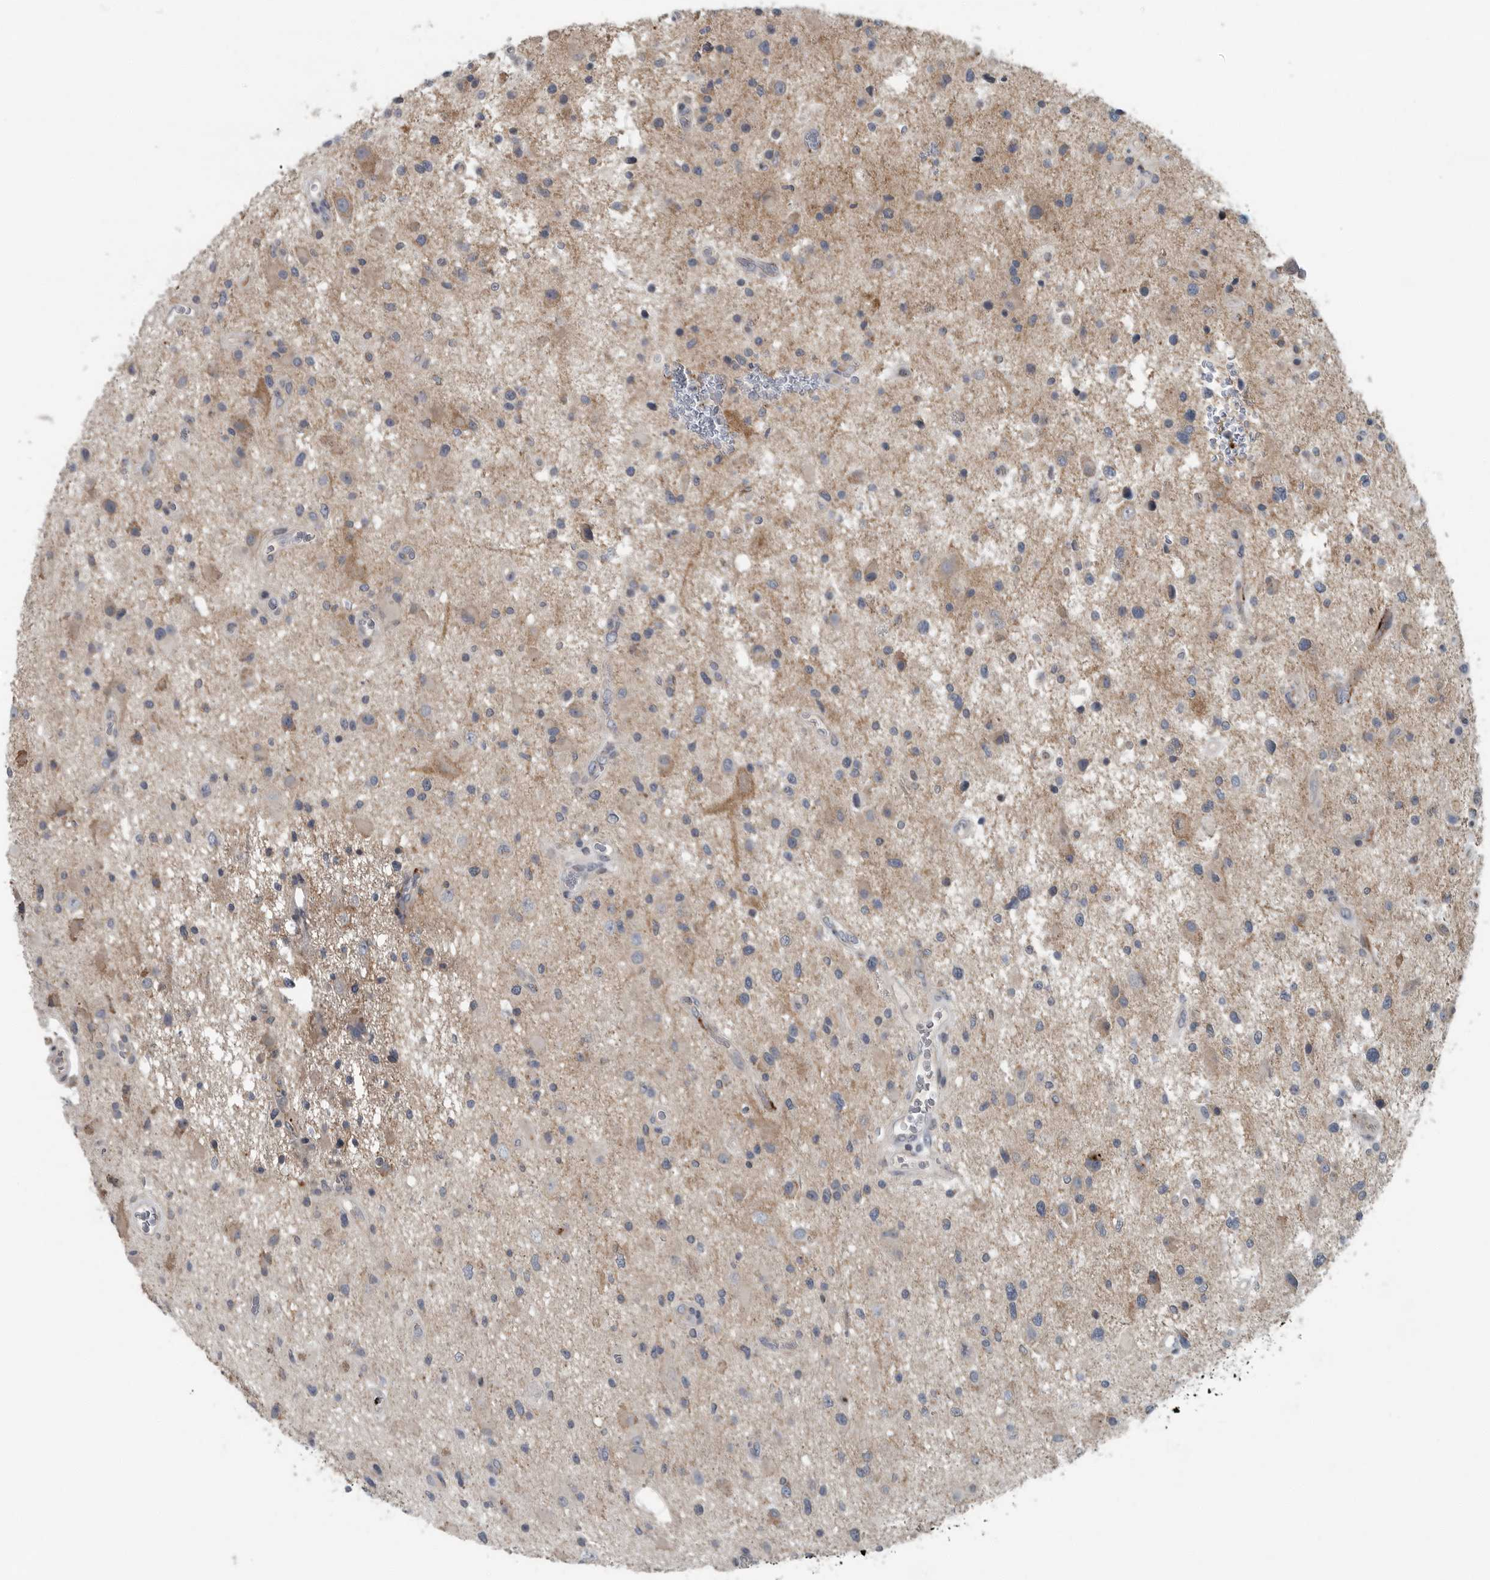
{"staining": {"intensity": "negative", "quantity": "none", "location": "none"}, "tissue": "glioma", "cell_type": "Tumor cells", "image_type": "cancer", "snomed": [{"axis": "morphology", "description": "Glioma, malignant, High grade"}, {"axis": "topography", "description": "Brain"}], "caption": "The histopathology image exhibits no significant staining in tumor cells of glioma.", "gene": "MPP3", "patient": {"sex": "male", "age": 33}}